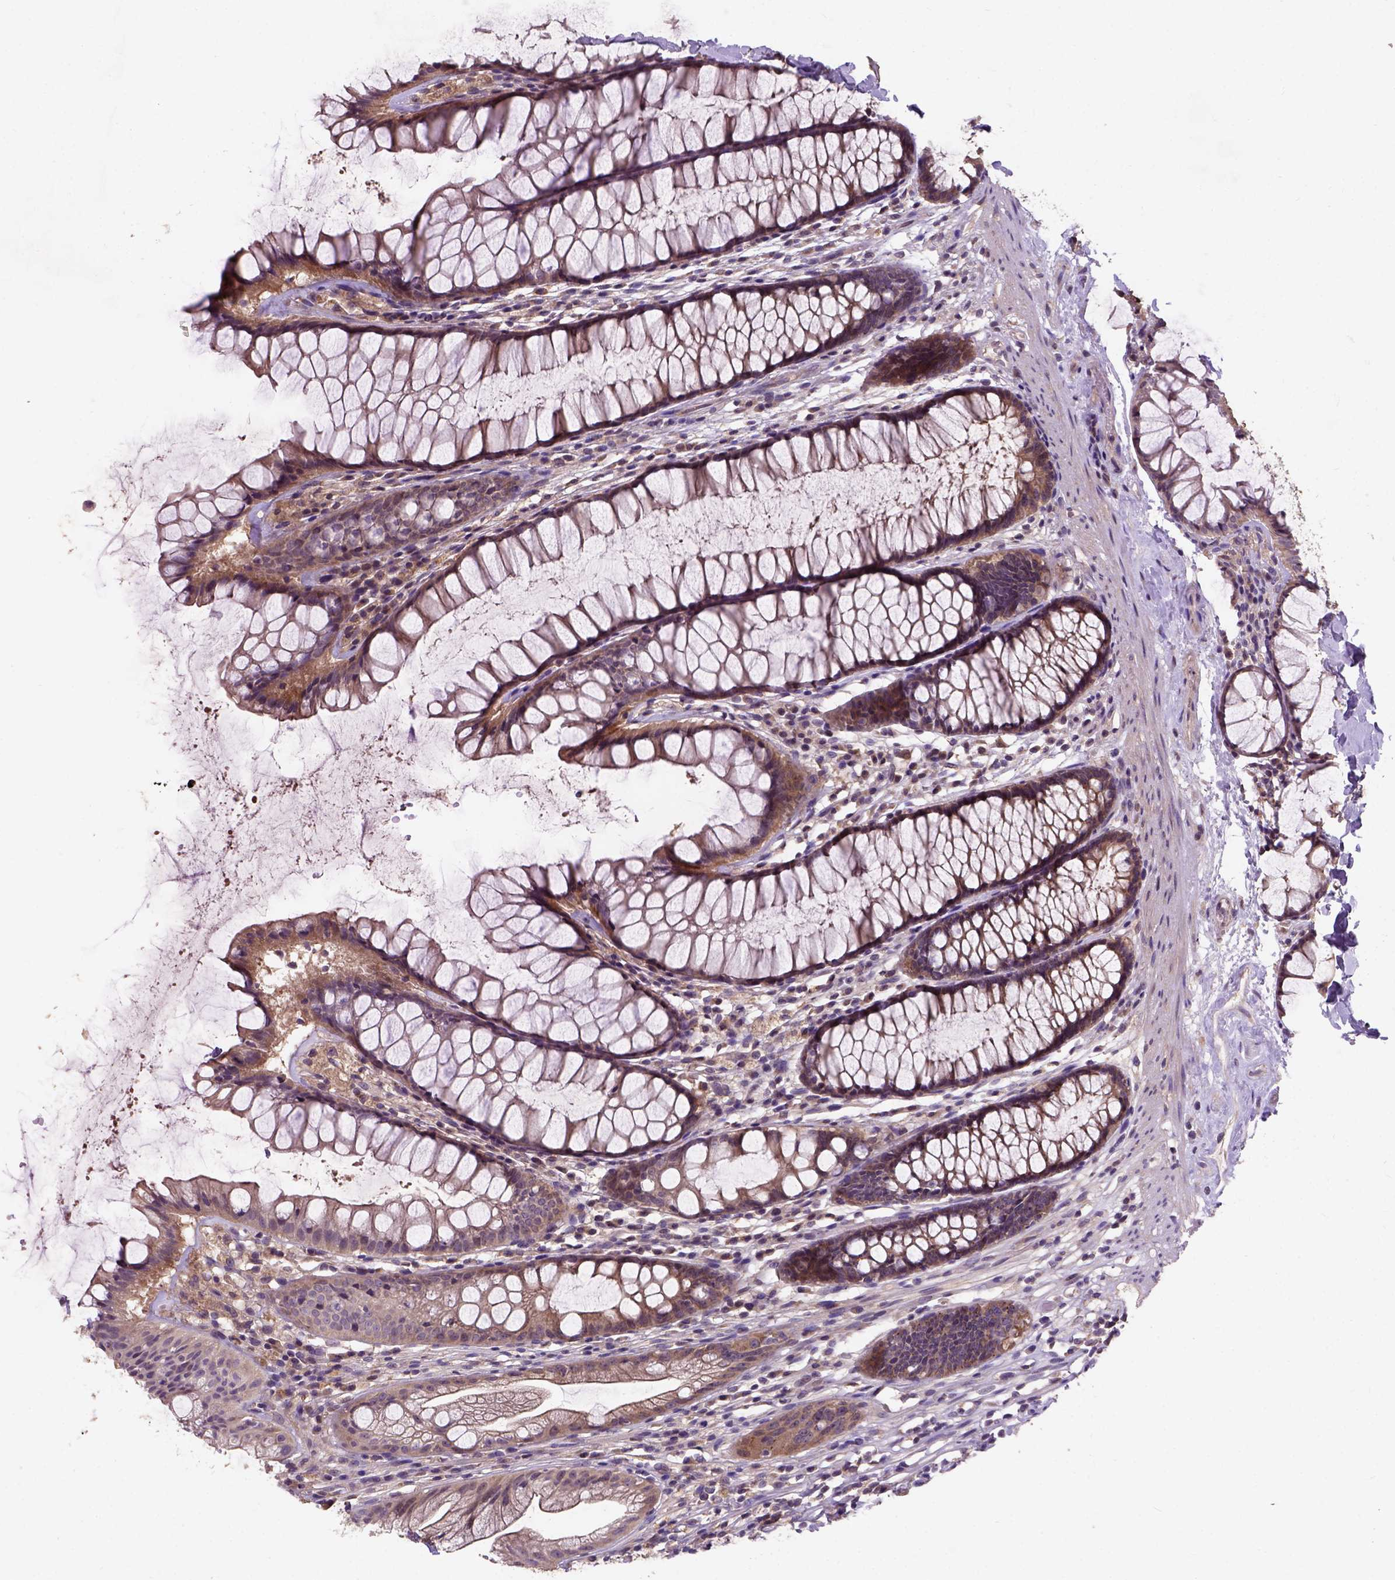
{"staining": {"intensity": "moderate", "quantity": ">75%", "location": "cytoplasmic/membranous"}, "tissue": "rectum", "cell_type": "Glandular cells", "image_type": "normal", "snomed": [{"axis": "morphology", "description": "Normal tissue, NOS"}, {"axis": "topography", "description": "Rectum"}], "caption": "A photomicrograph of rectum stained for a protein displays moderate cytoplasmic/membranous brown staining in glandular cells.", "gene": "KBTBD8", "patient": {"sex": "male", "age": 72}}